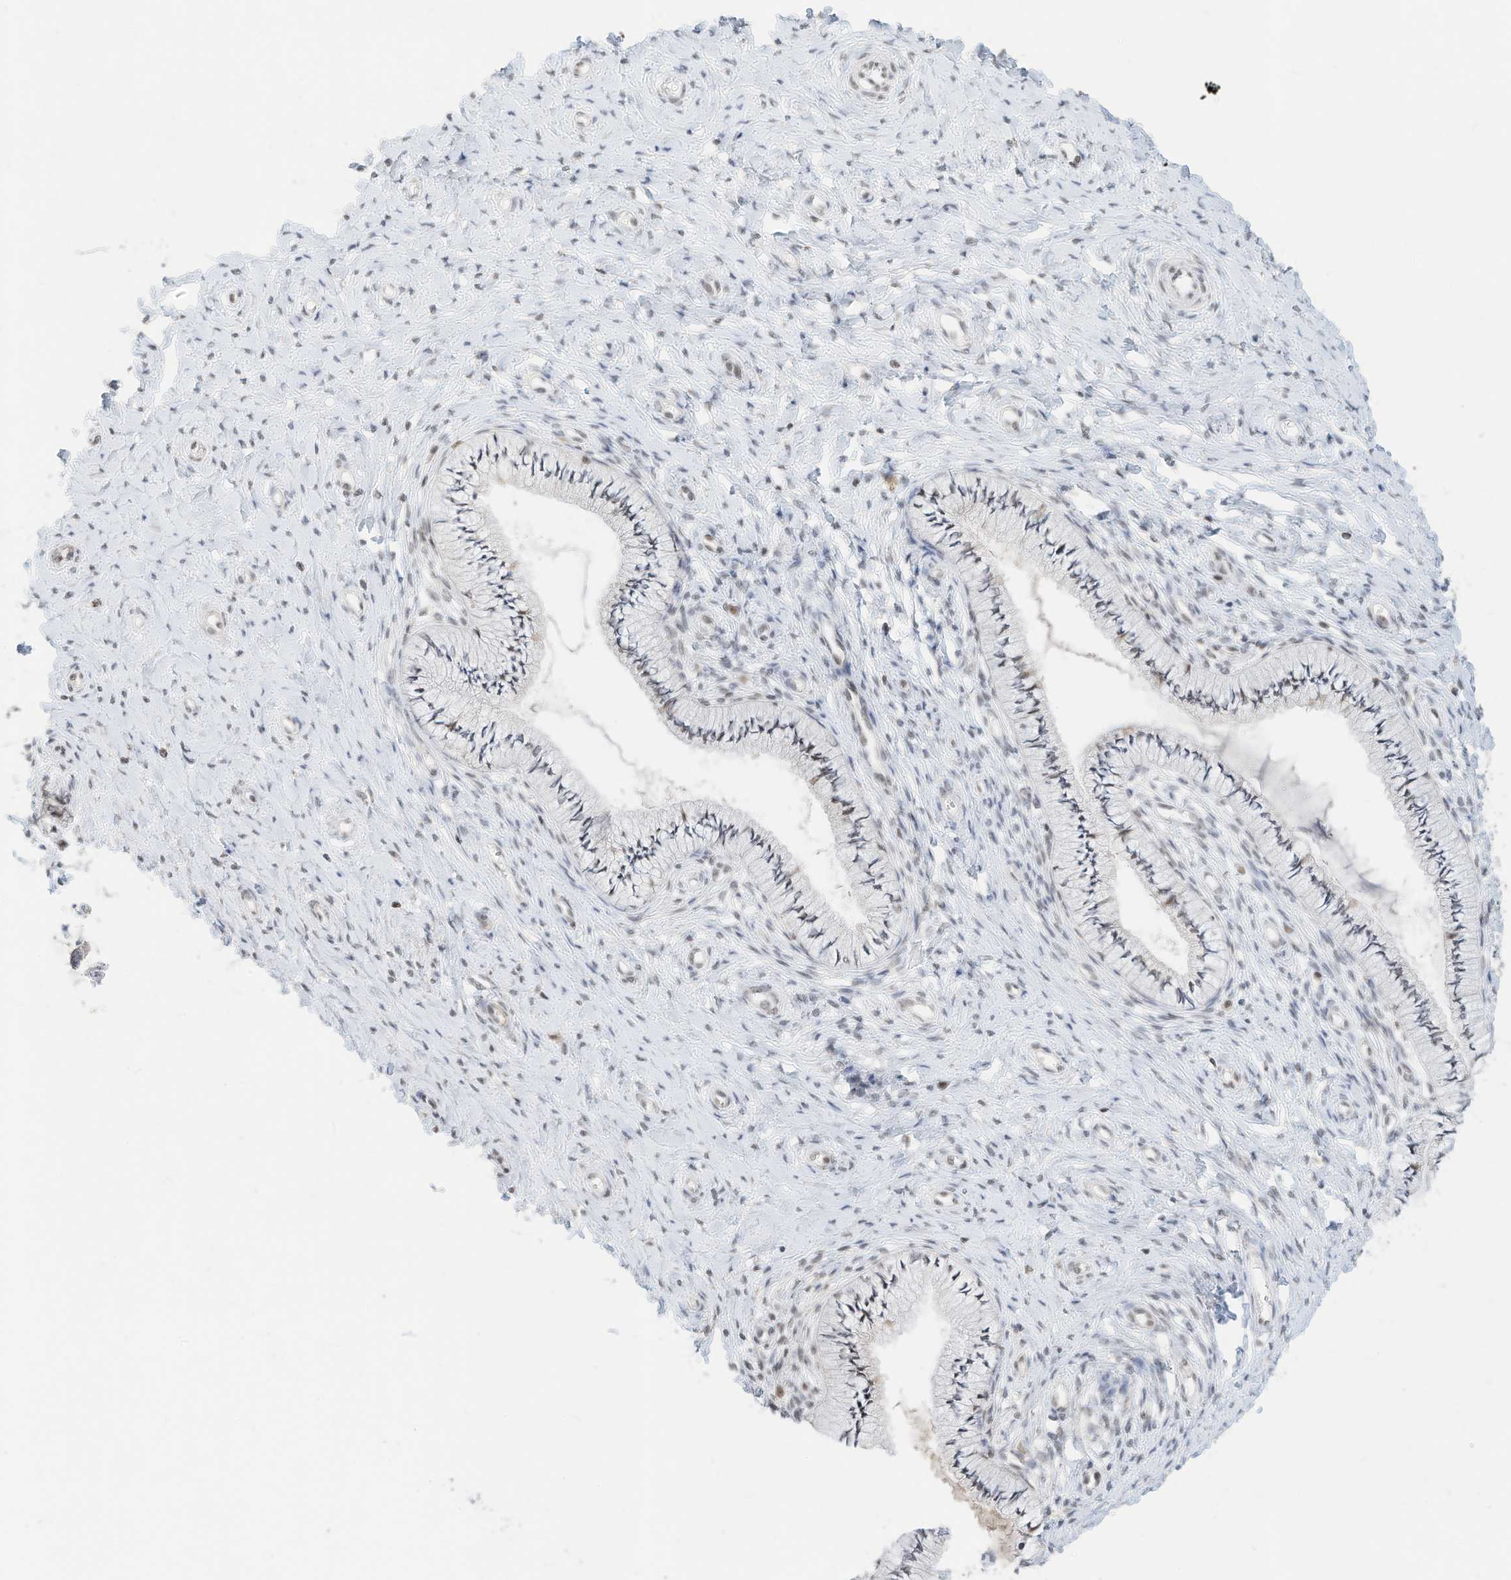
{"staining": {"intensity": "moderate", "quantity": "<25%", "location": "nuclear"}, "tissue": "cervix", "cell_type": "Glandular cells", "image_type": "normal", "snomed": [{"axis": "morphology", "description": "Normal tissue, NOS"}, {"axis": "topography", "description": "Cervix"}], "caption": "Moderate nuclear staining for a protein is appreciated in approximately <25% of glandular cells of normal cervix using IHC.", "gene": "OGT", "patient": {"sex": "female", "age": 36}}